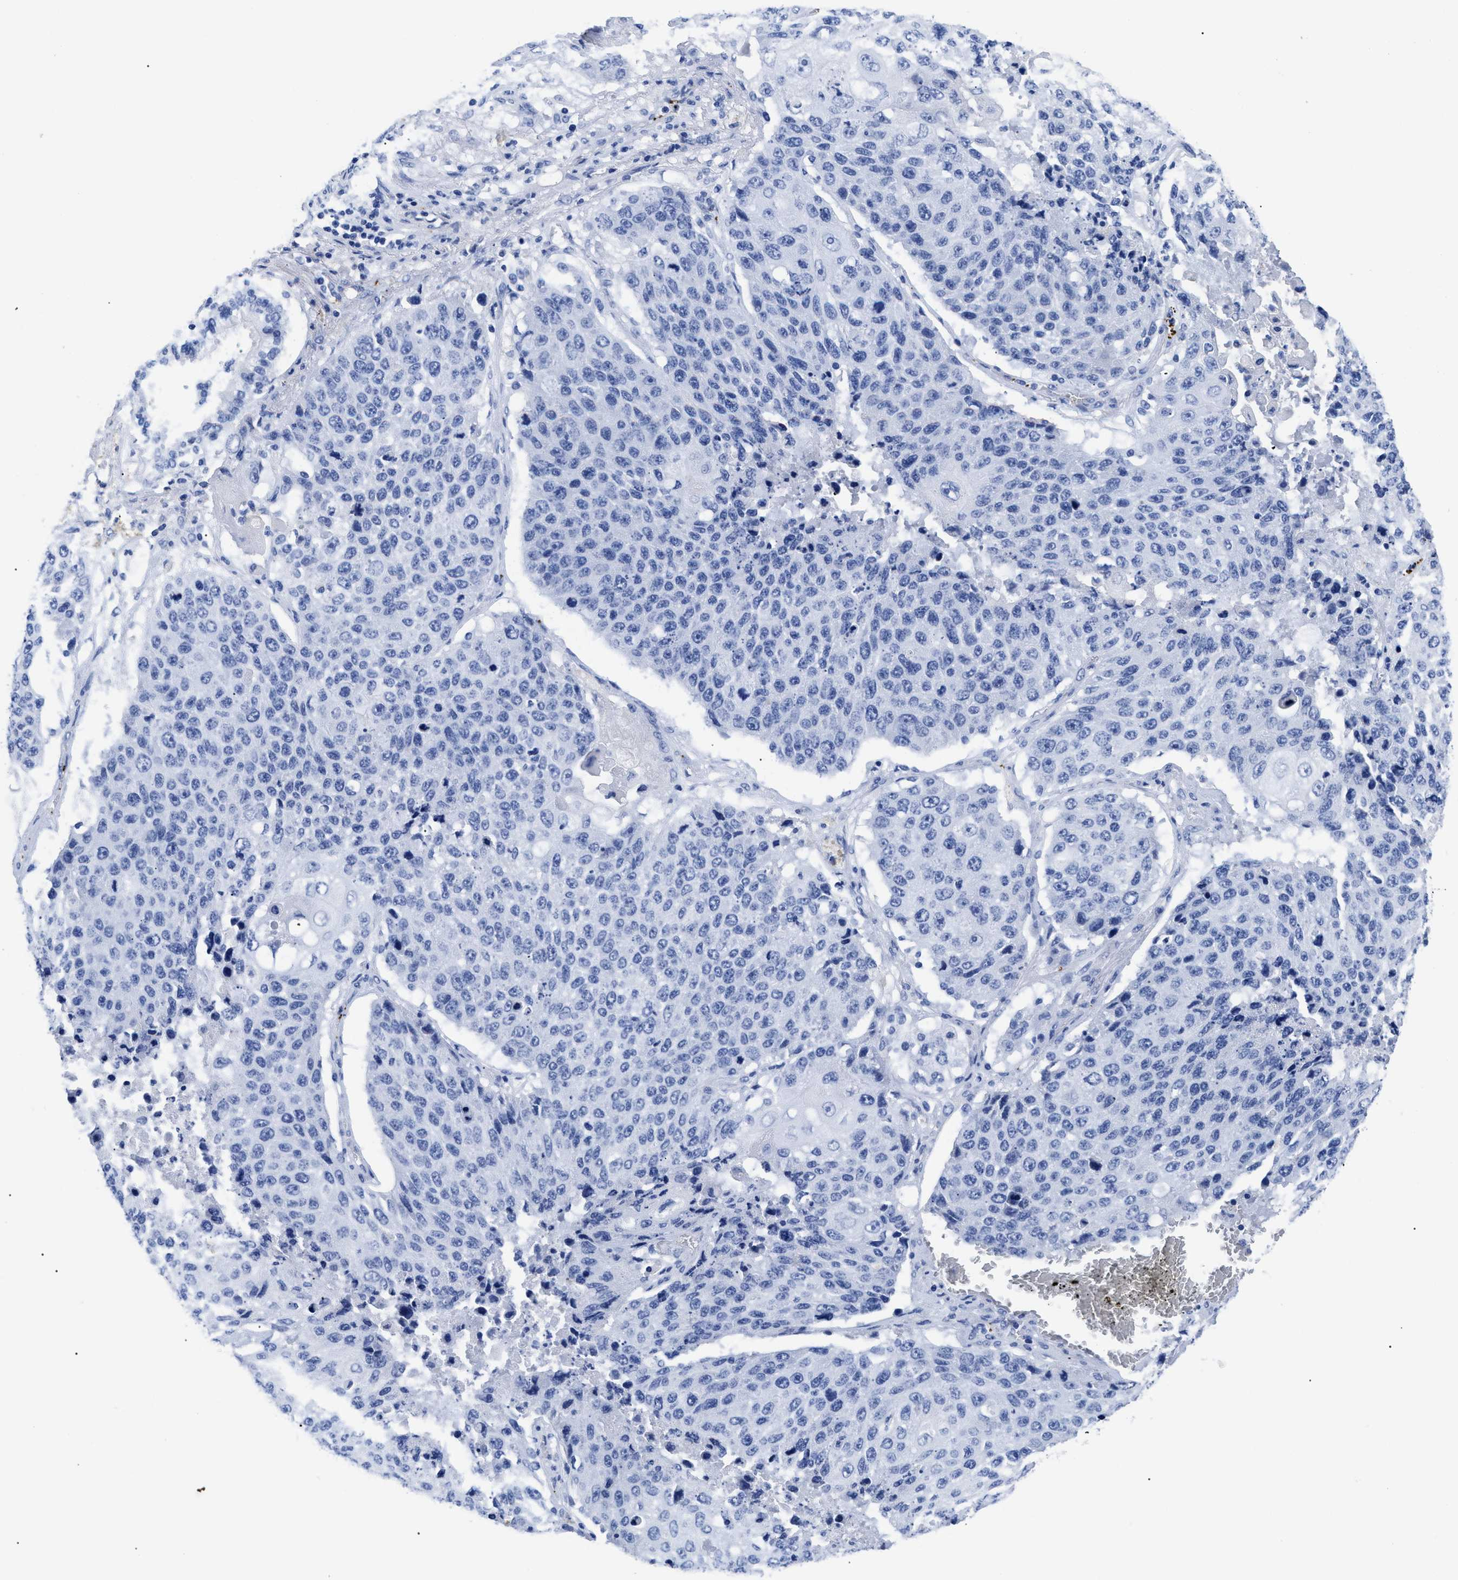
{"staining": {"intensity": "negative", "quantity": "none", "location": "none"}, "tissue": "lung cancer", "cell_type": "Tumor cells", "image_type": "cancer", "snomed": [{"axis": "morphology", "description": "Squamous cell carcinoma, NOS"}, {"axis": "topography", "description": "Lung"}], "caption": "This is a histopathology image of immunohistochemistry (IHC) staining of lung squamous cell carcinoma, which shows no staining in tumor cells. Brightfield microscopy of immunohistochemistry (IHC) stained with DAB (3,3'-diaminobenzidine) (brown) and hematoxylin (blue), captured at high magnification.", "gene": "TREML1", "patient": {"sex": "male", "age": 61}}